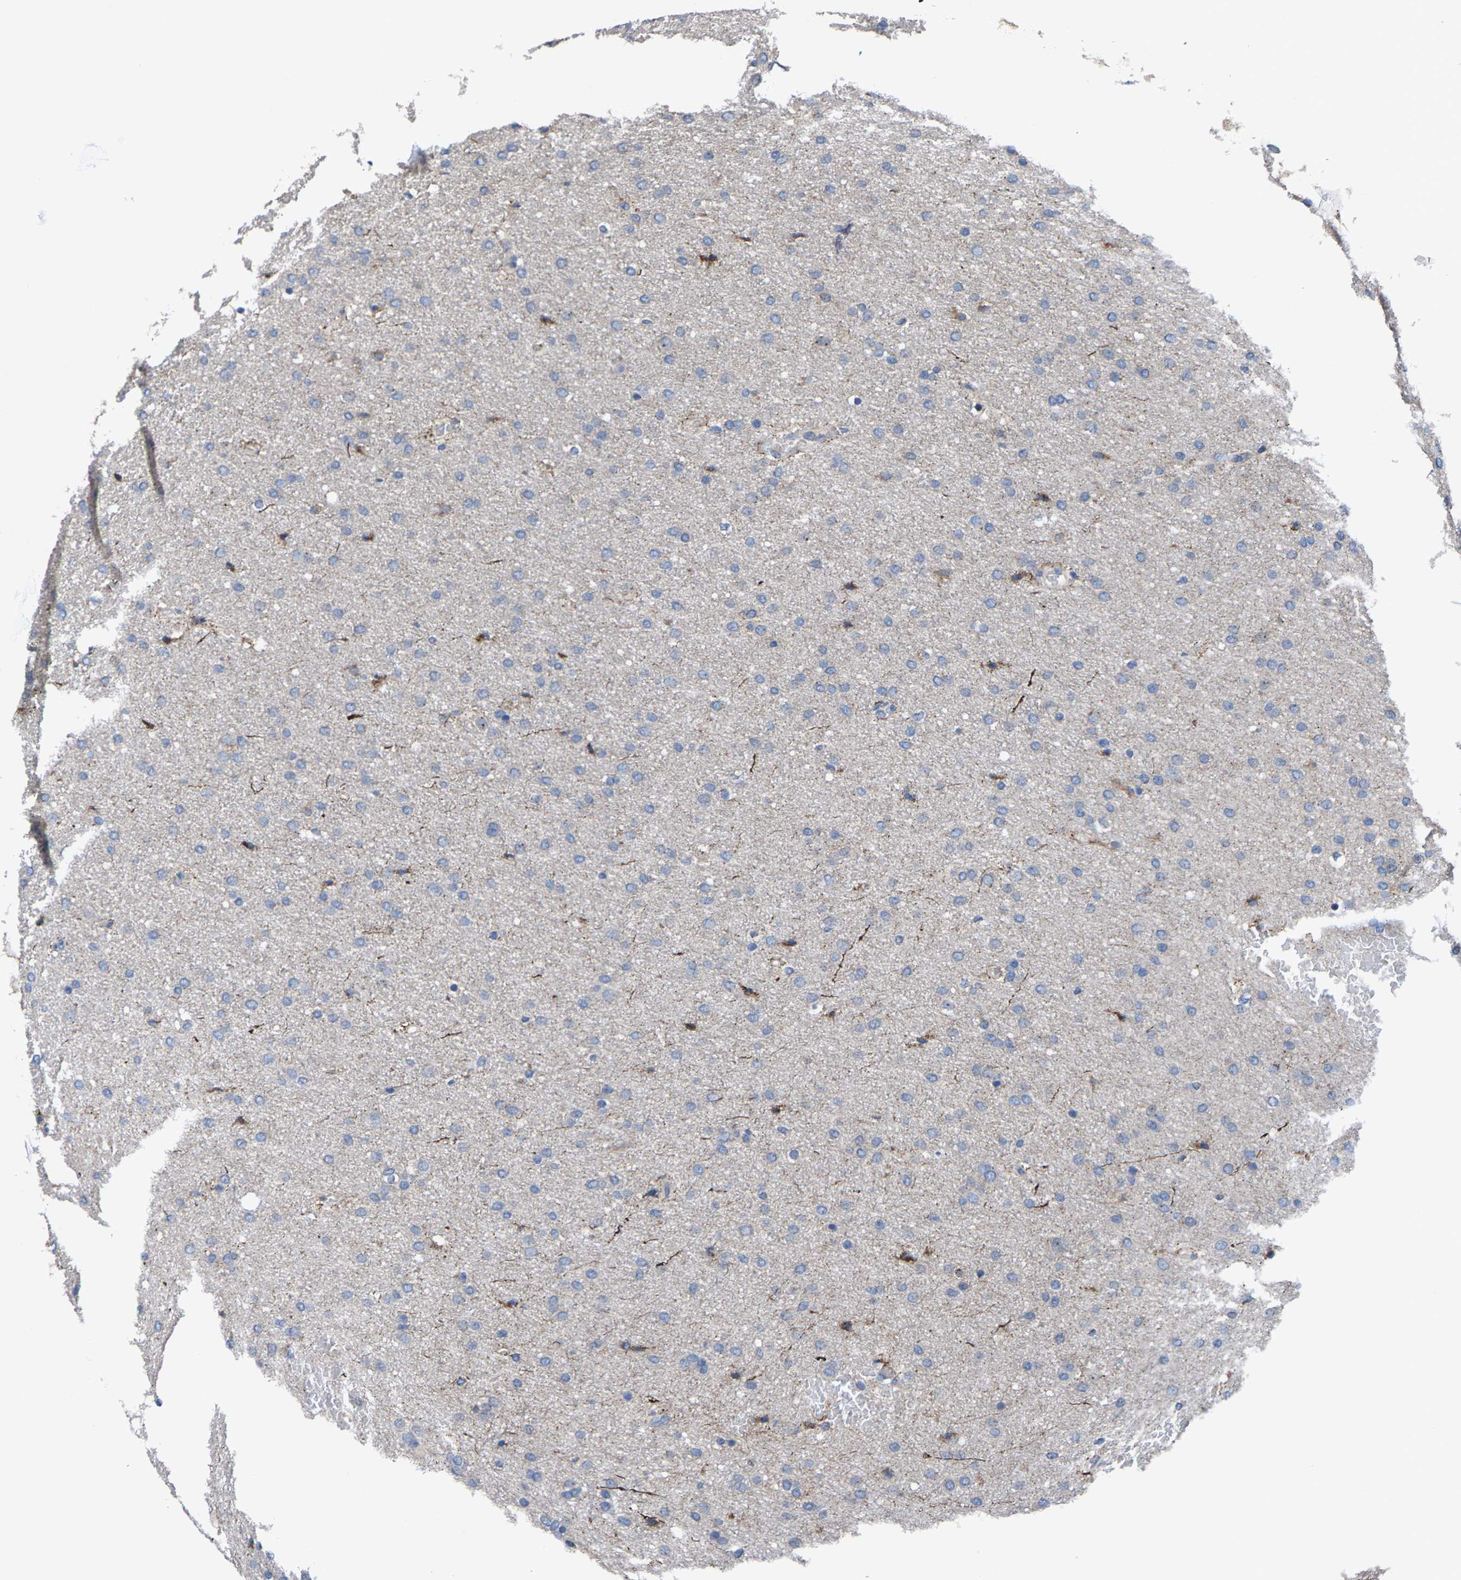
{"staining": {"intensity": "negative", "quantity": "none", "location": "none"}, "tissue": "glioma", "cell_type": "Tumor cells", "image_type": "cancer", "snomed": [{"axis": "morphology", "description": "Glioma, malignant, Low grade"}, {"axis": "topography", "description": "Brain"}], "caption": "Image shows no significant protein expression in tumor cells of malignant low-grade glioma.", "gene": "HAUS6", "patient": {"sex": "female", "age": 37}}